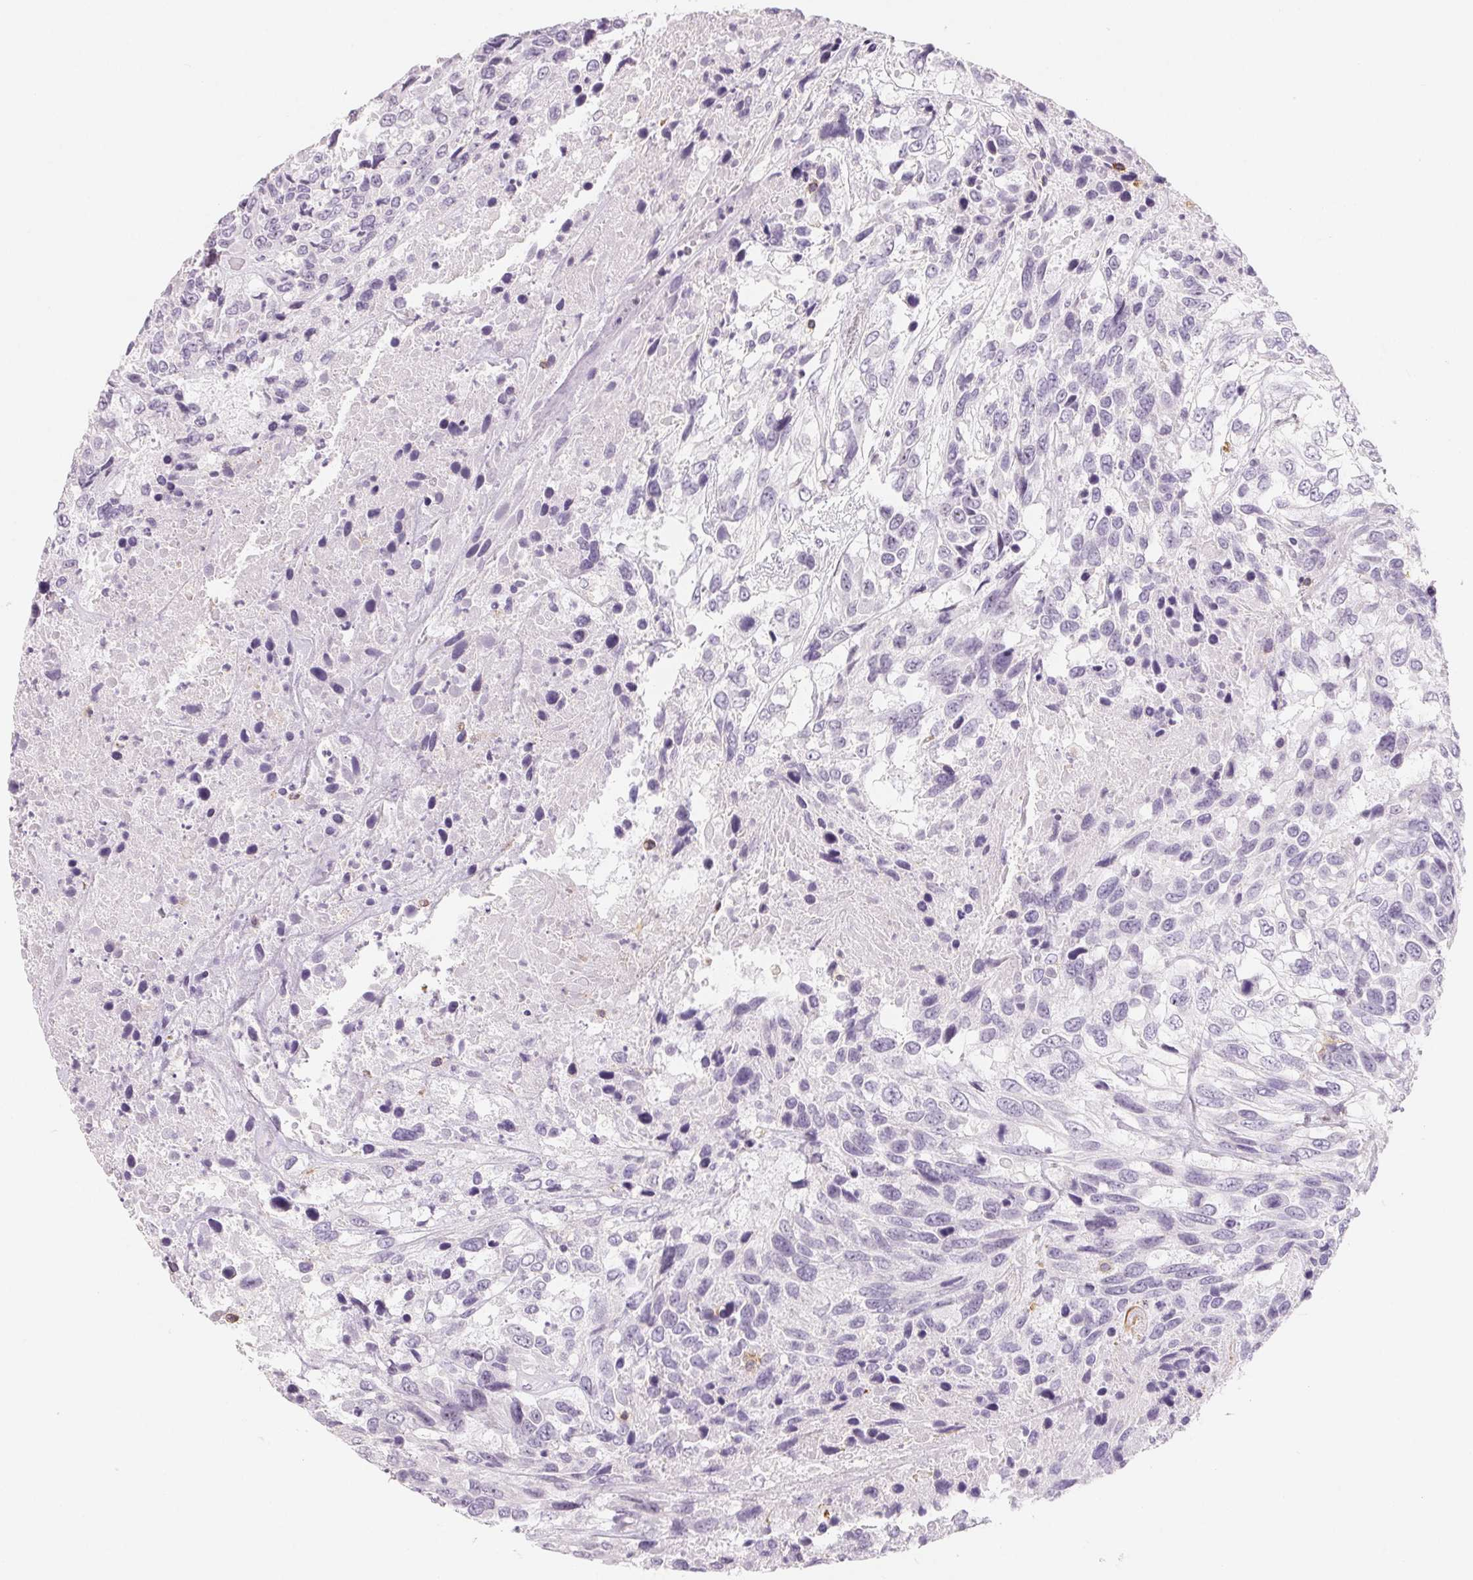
{"staining": {"intensity": "negative", "quantity": "none", "location": "none"}, "tissue": "urothelial cancer", "cell_type": "Tumor cells", "image_type": "cancer", "snomed": [{"axis": "morphology", "description": "Urothelial carcinoma, High grade"}, {"axis": "topography", "description": "Urinary bladder"}], "caption": "This is an IHC micrograph of human high-grade urothelial carcinoma. There is no expression in tumor cells.", "gene": "CD69", "patient": {"sex": "female", "age": 70}}